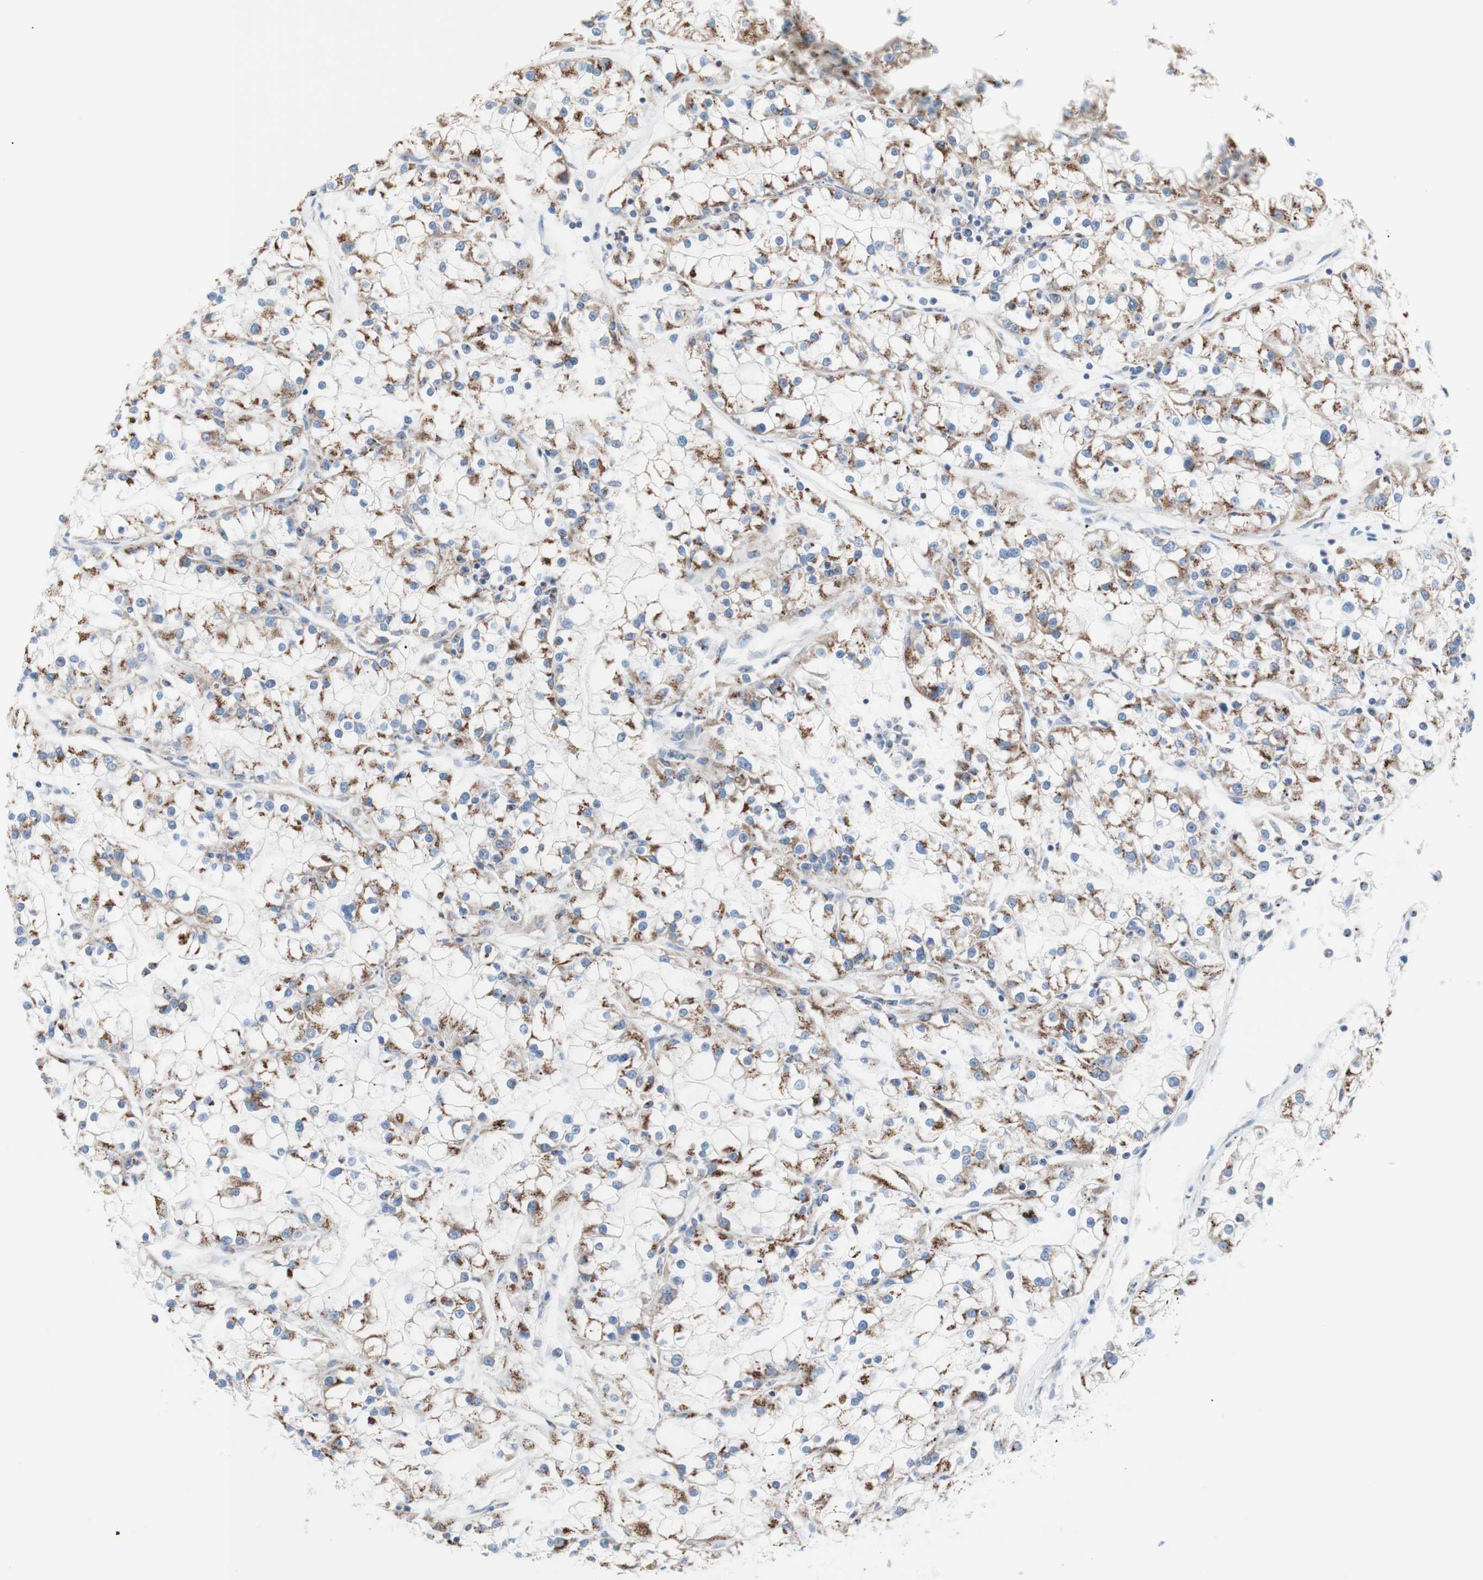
{"staining": {"intensity": "moderate", "quantity": "25%-75%", "location": "cytoplasmic/membranous"}, "tissue": "renal cancer", "cell_type": "Tumor cells", "image_type": "cancer", "snomed": [{"axis": "morphology", "description": "Adenocarcinoma, NOS"}, {"axis": "topography", "description": "Kidney"}], "caption": "Moderate cytoplasmic/membranous expression is identified in approximately 25%-75% of tumor cells in renal adenocarcinoma.", "gene": "GALNT2", "patient": {"sex": "female", "age": 52}}